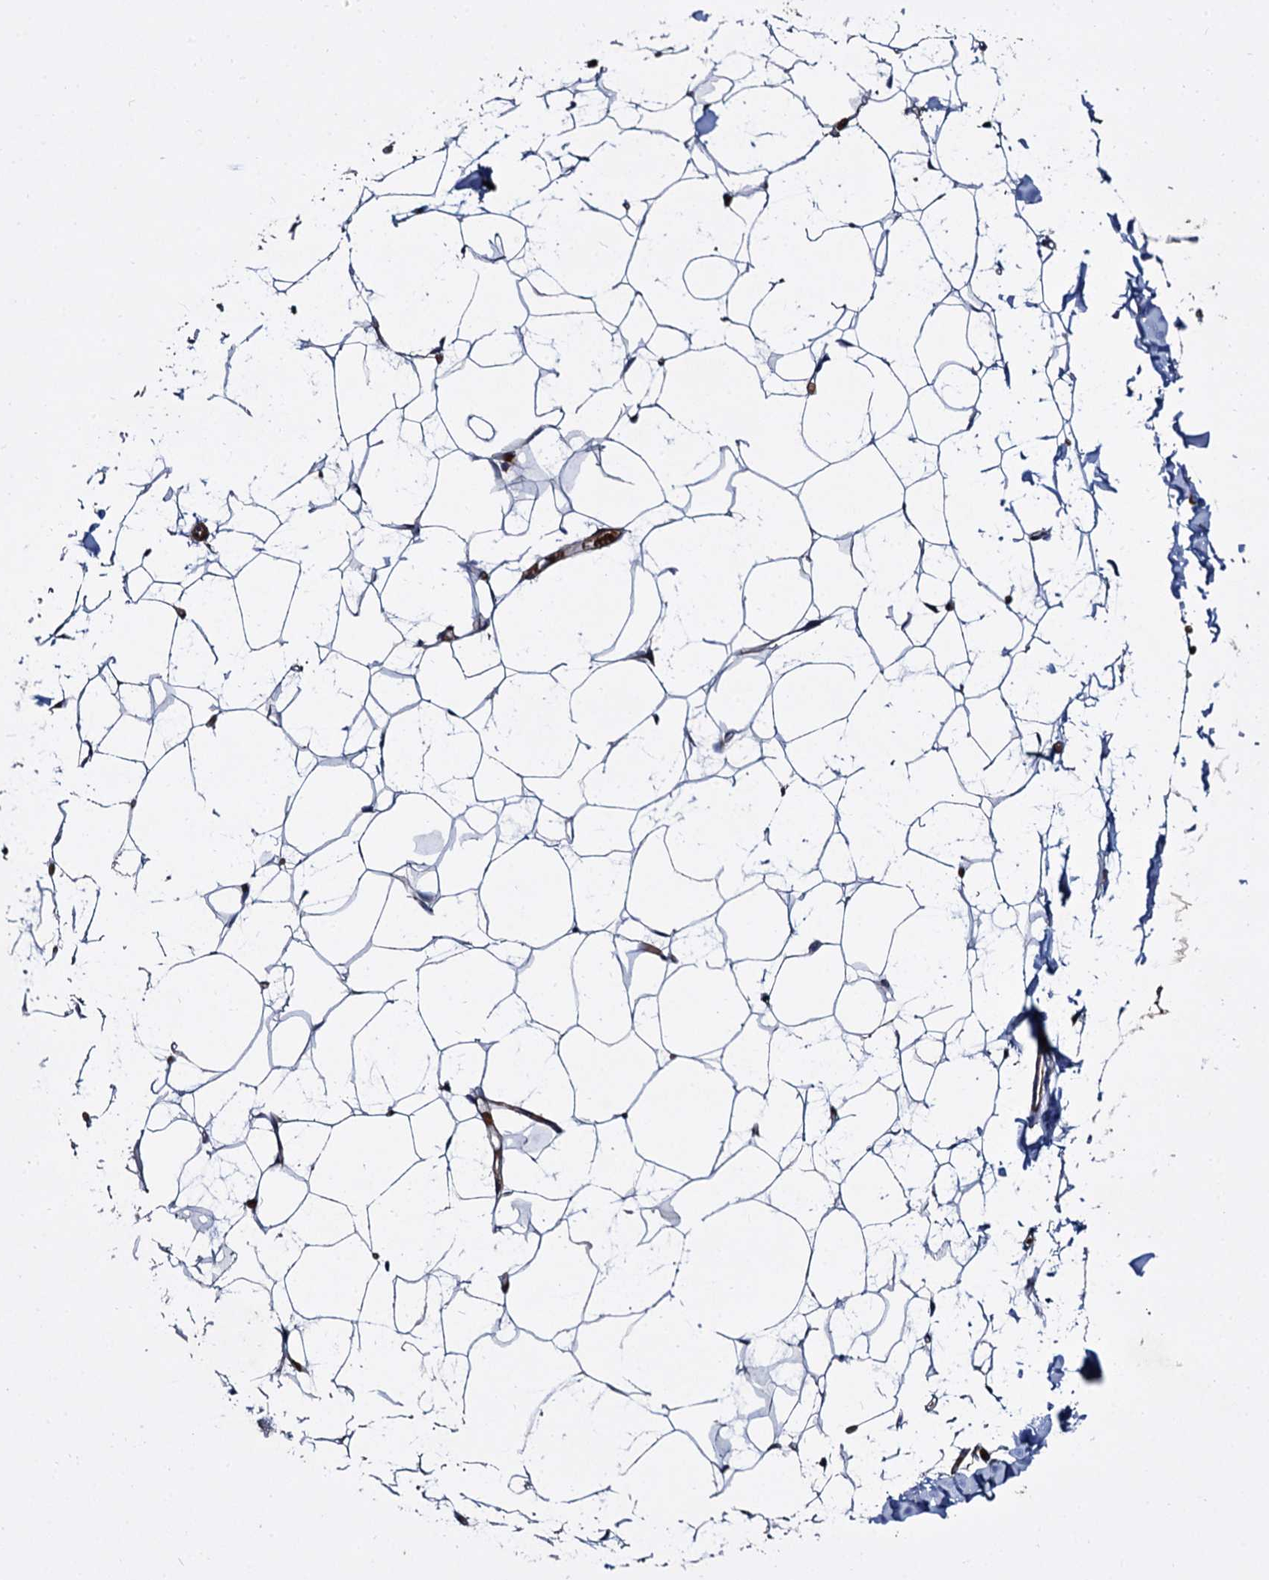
{"staining": {"intensity": "negative", "quantity": "none", "location": "none"}, "tissue": "adipose tissue", "cell_type": "Adipocytes", "image_type": "normal", "snomed": [{"axis": "morphology", "description": "Normal tissue, NOS"}, {"axis": "topography", "description": "Breast"}], "caption": "This is a histopathology image of immunohistochemistry (IHC) staining of benign adipose tissue, which shows no positivity in adipocytes.", "gene": "ISM2", "patient": {"sex": "female", "age": 23}}